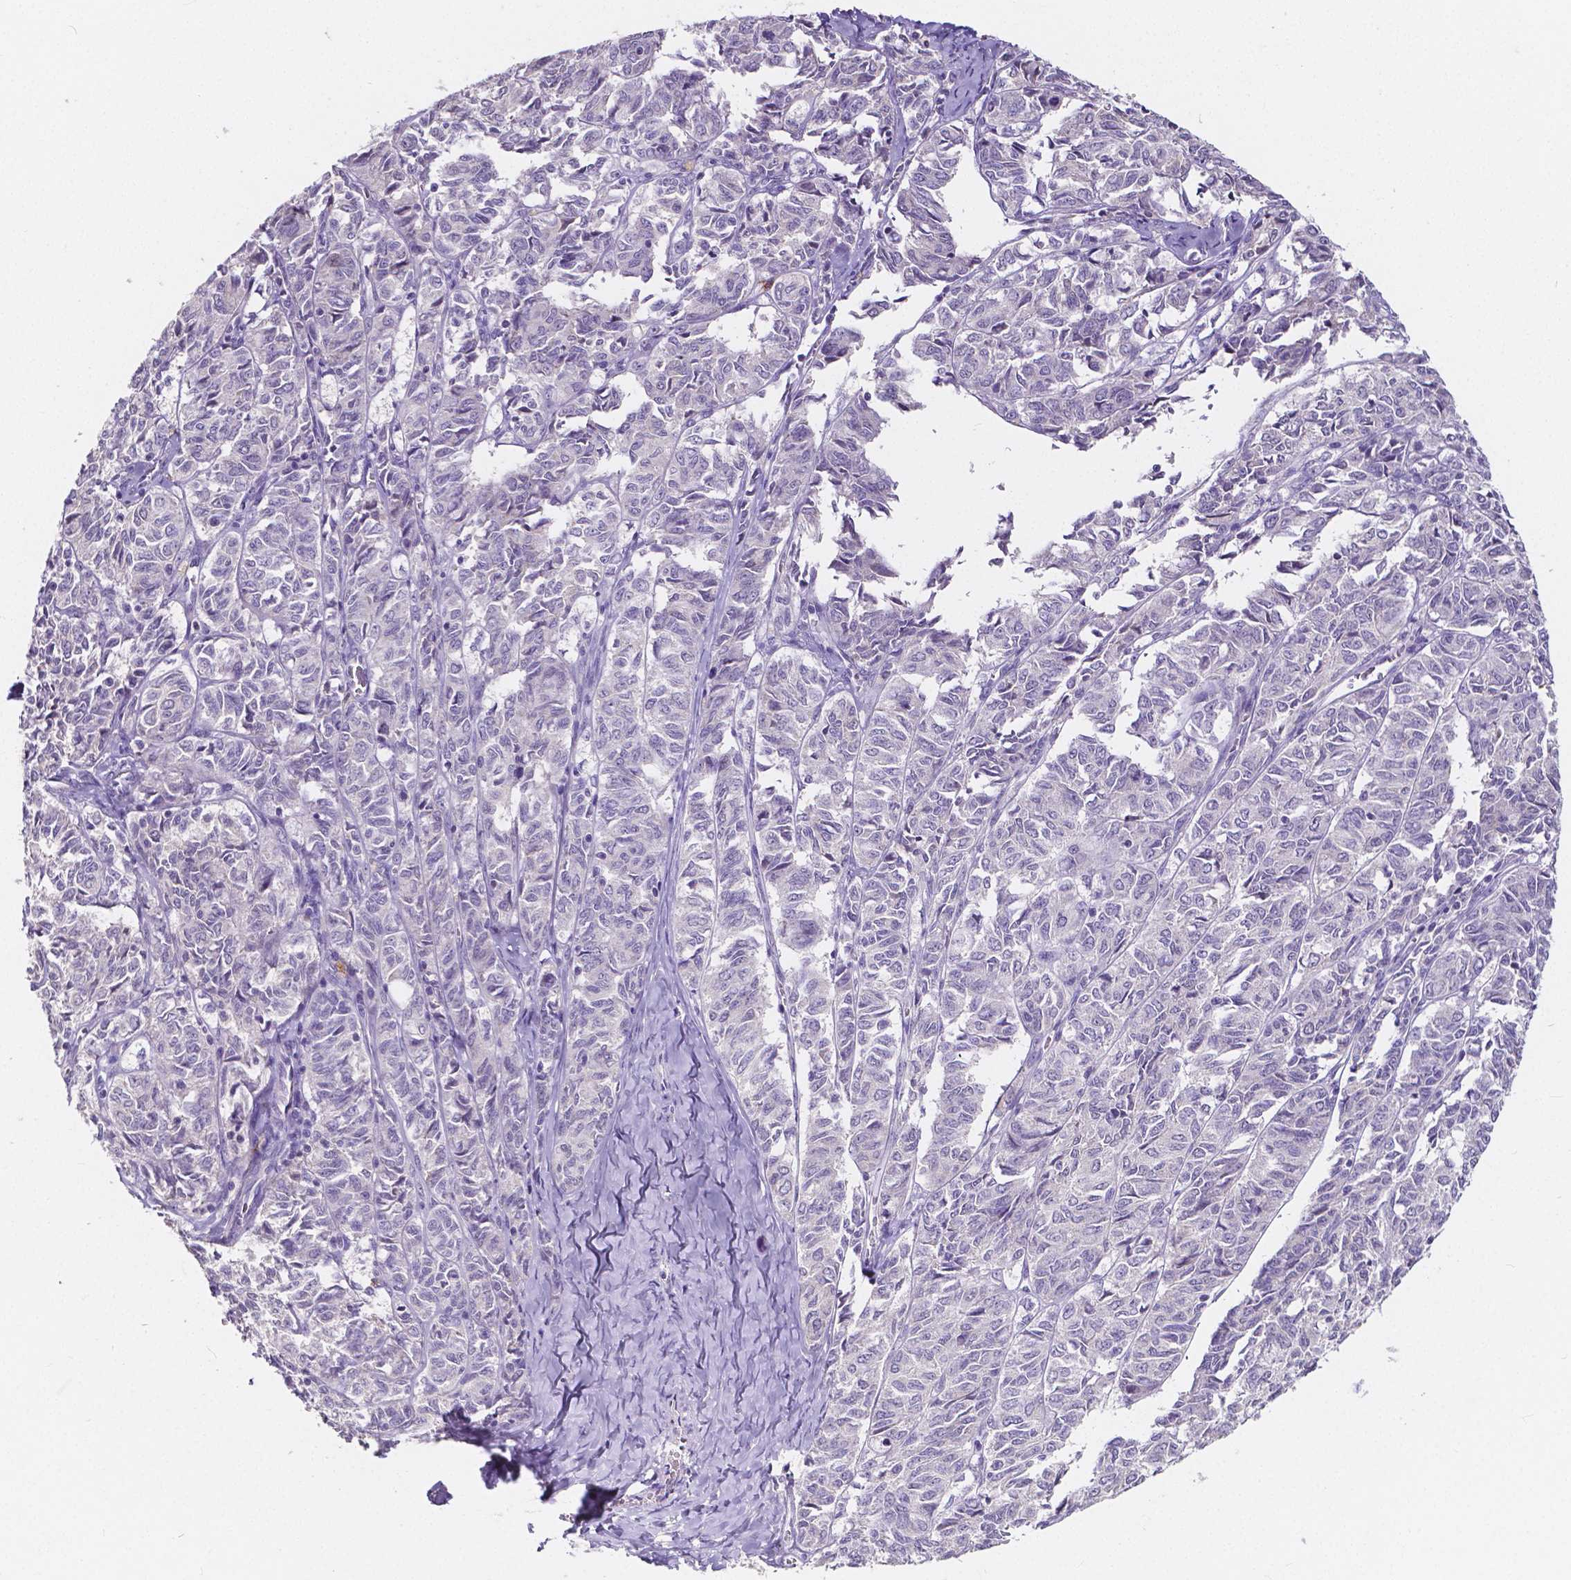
{"staining": {"intensity": "negative", "quantity": "none", "location": "none"}, "tissue": "ovarian cancer", "cell_type": "Tumor cells", "image_type": "cancer", "snomed": [{"axis": "morphology", "description": "Carcinoma, endometroid"}, {"axis": "topography", "description": "Ovary"}], "caption": "Human endometroid carcinoma (ovarian) stained for a protein using immunohistochemistry (IHC) reveals no positivity in tumor cells.", "gene": "ACP5", "patient": {"sex": "female", "age": 80}}